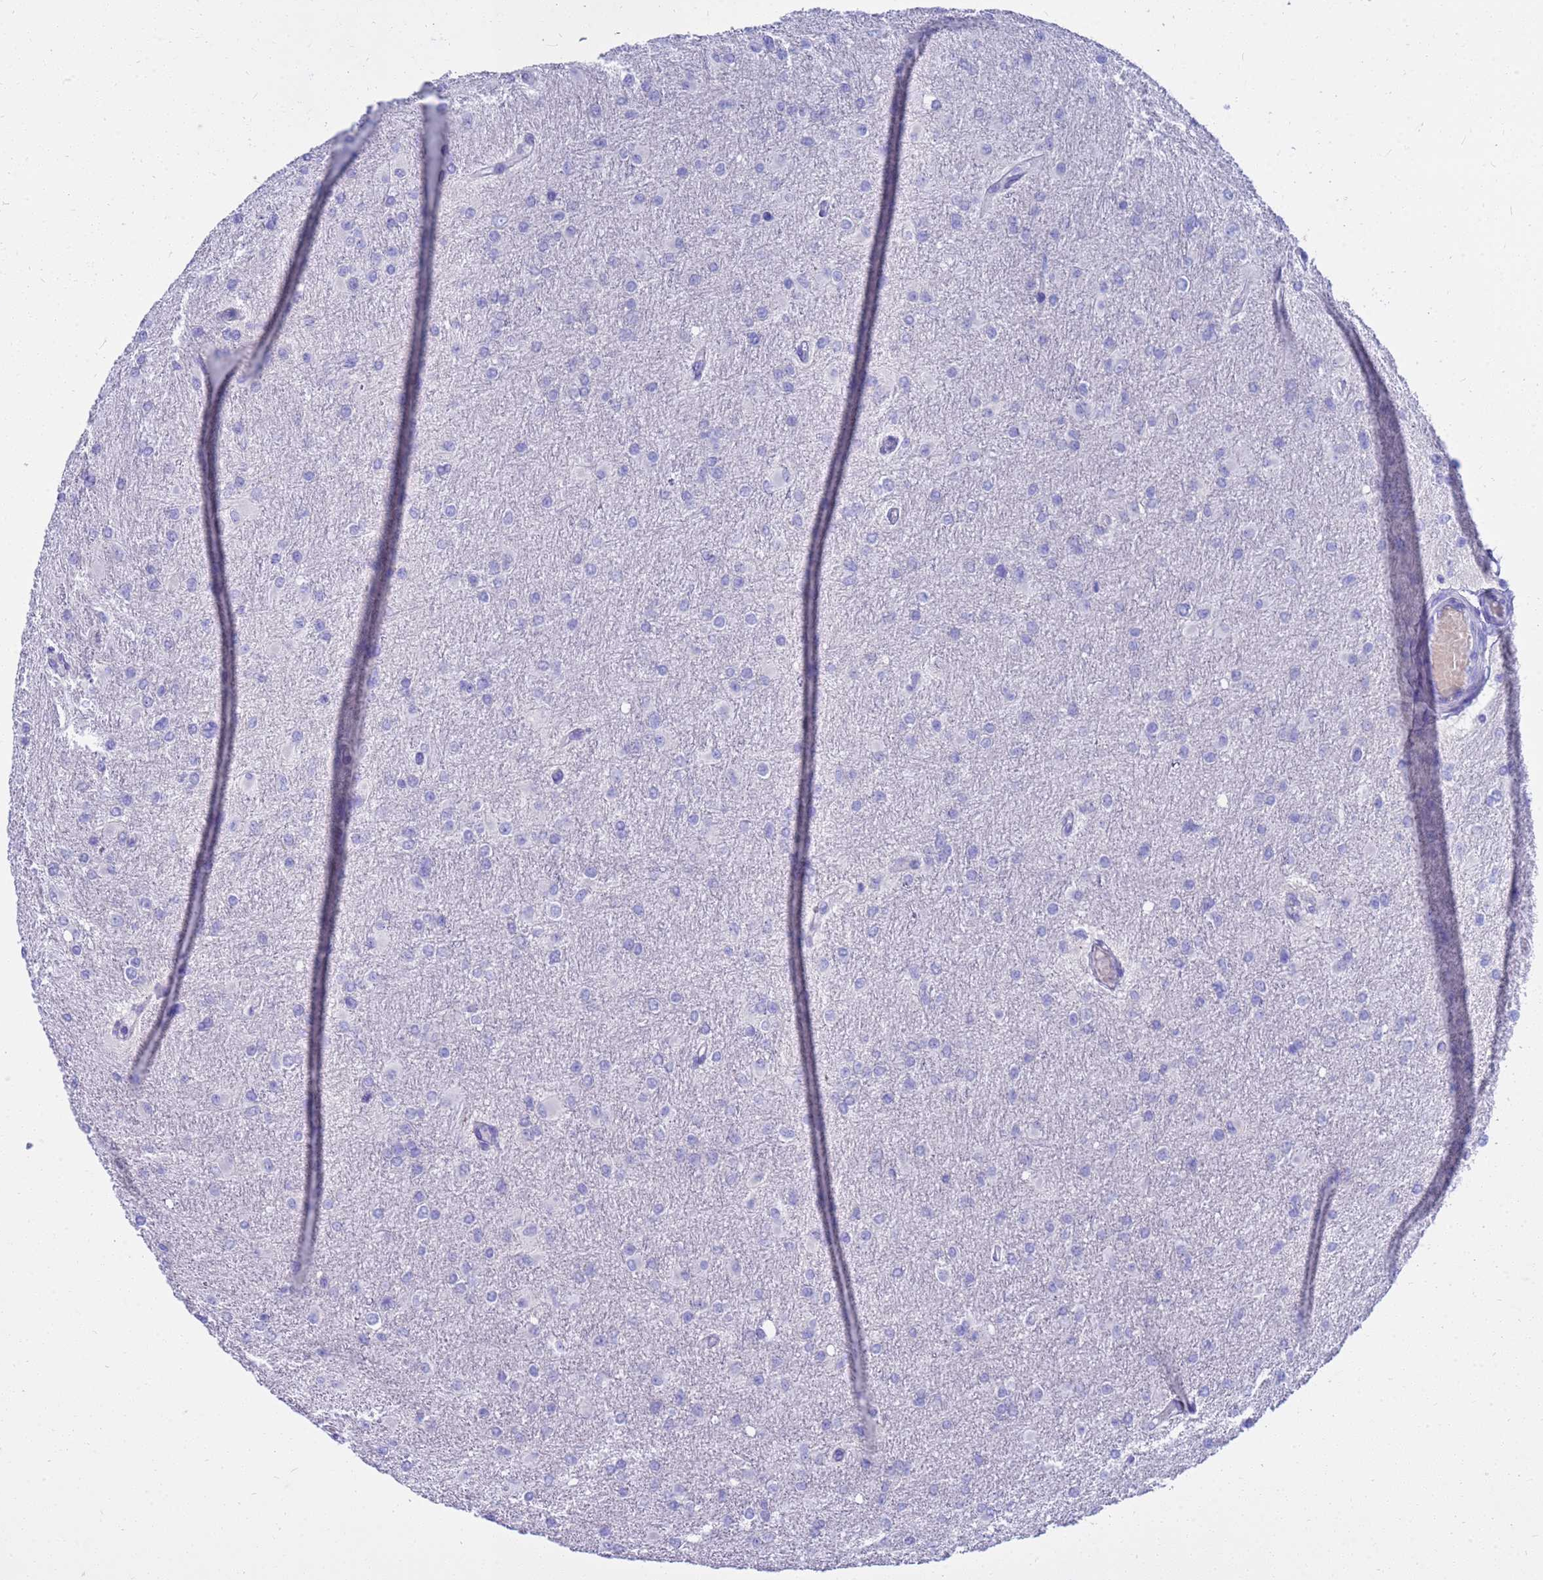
{"staining": {"intensity": "negative", "quantity": "none", "location": "none"}, "tissue": "glioma", "cell_type": "Tumor cells", "image_type": "cancer", "snomed": [{"axis": "morphology", "description": "Glioma, malignant, High grade"}, {"axis": "topography", "description": "Cerebral cortex"}], "caption": "Tumor cells are negative for protein expression in human glioma. Brightfield microscopy of immunohistochemistry (IHC) stained with DAB (3,3'-diaminobenzidine) (brown) and hematoxylin (blue), captured at high magnification.", "gene": "SYCN", "patient": {"sex": "female", "age": 36}}